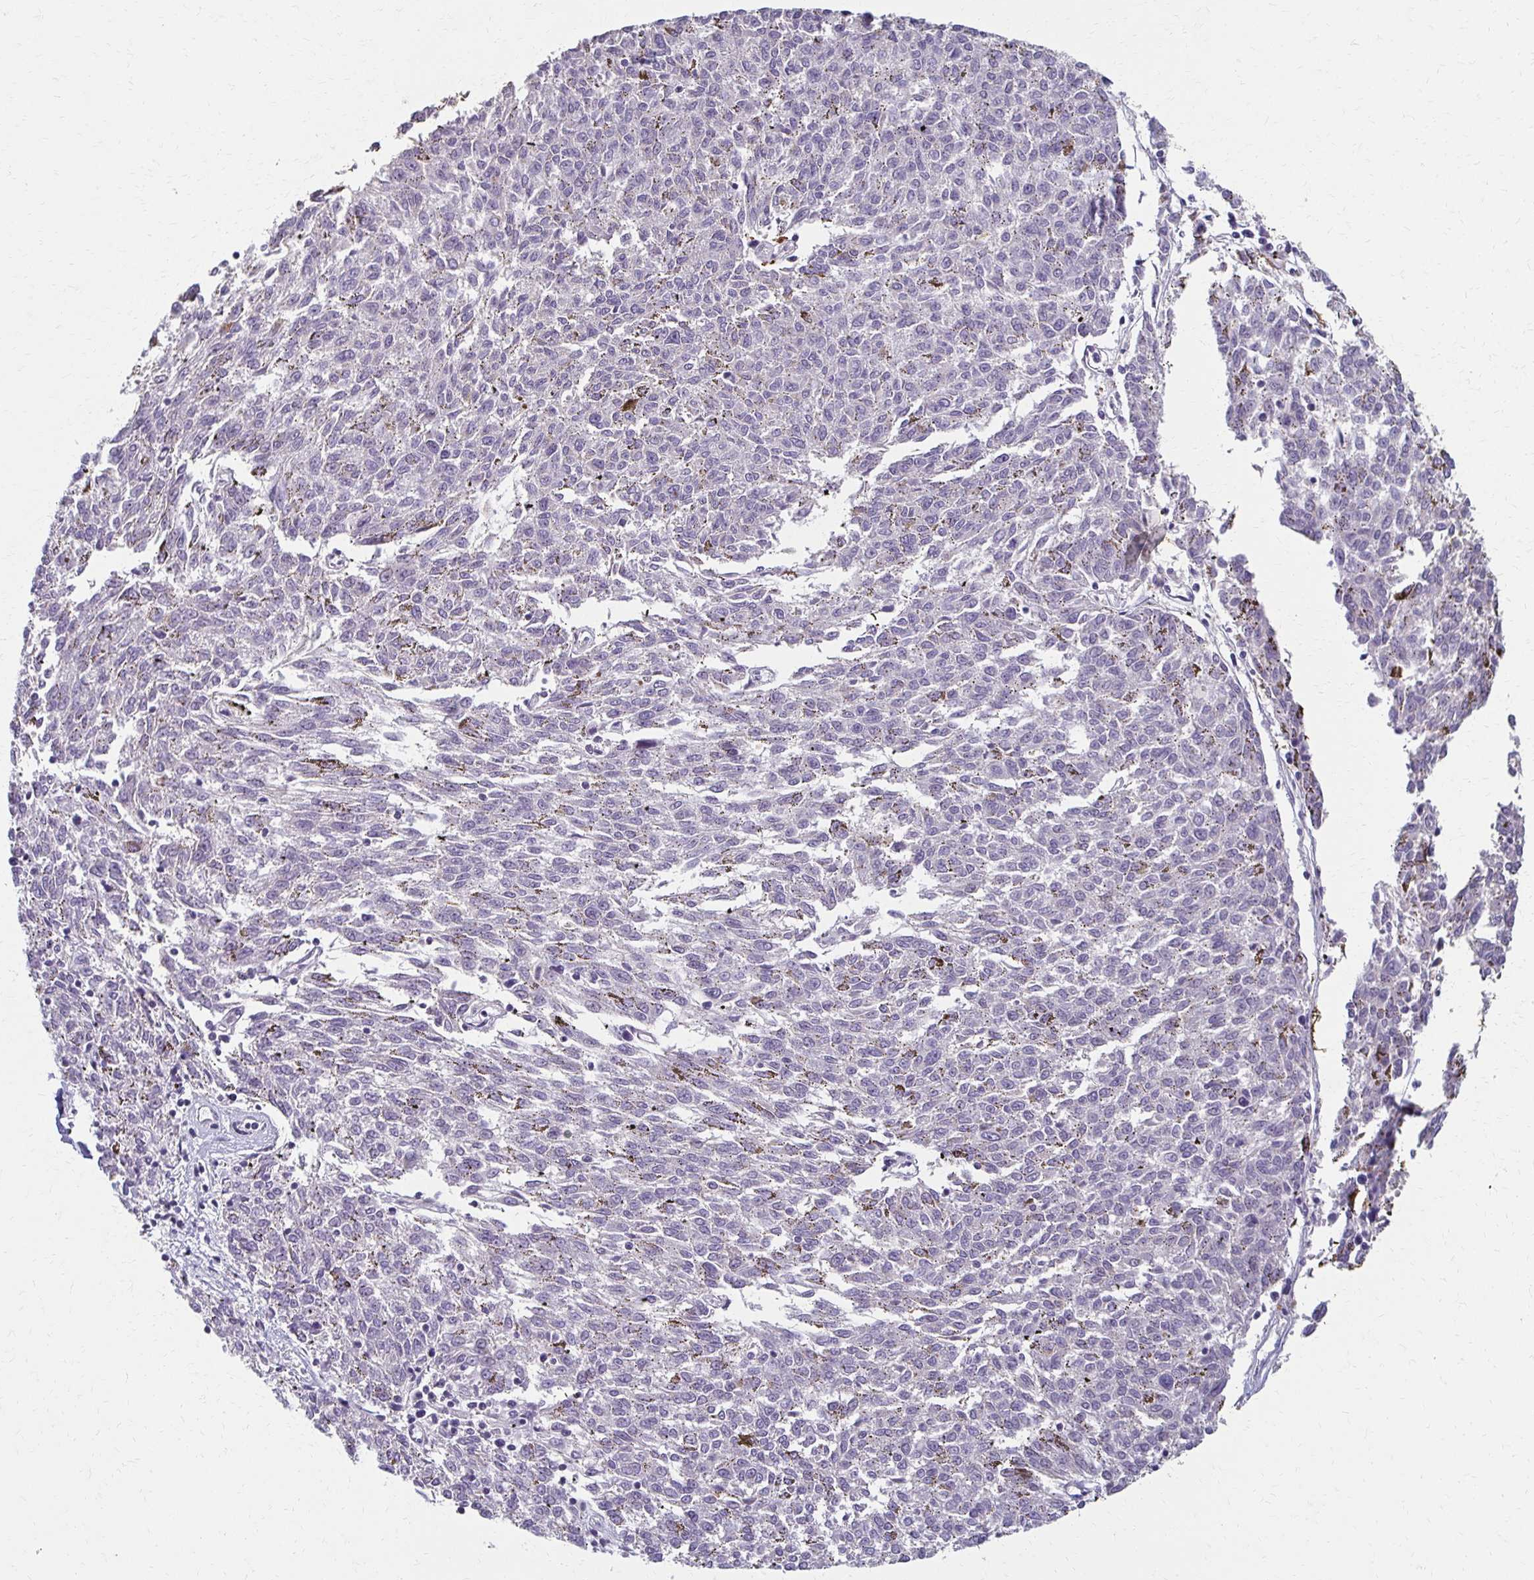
{"staining": {"intensity": "negative", "quantity": "none", "location": "none"}, "tissue": "melanoma", "cell_type": "Tumor cells", "image_type": "cancer", "snomed": [{"axis": "morphology", "description": "Malignant melanoma, NOS"}, {"axis": "topography", "description": "Skin"}], "caption": "Histopathology image shows no significant protein positivity in tumor cells of melanoma.", "gene": "BBS12", "patient": {"sex": "female", "age": 72}}